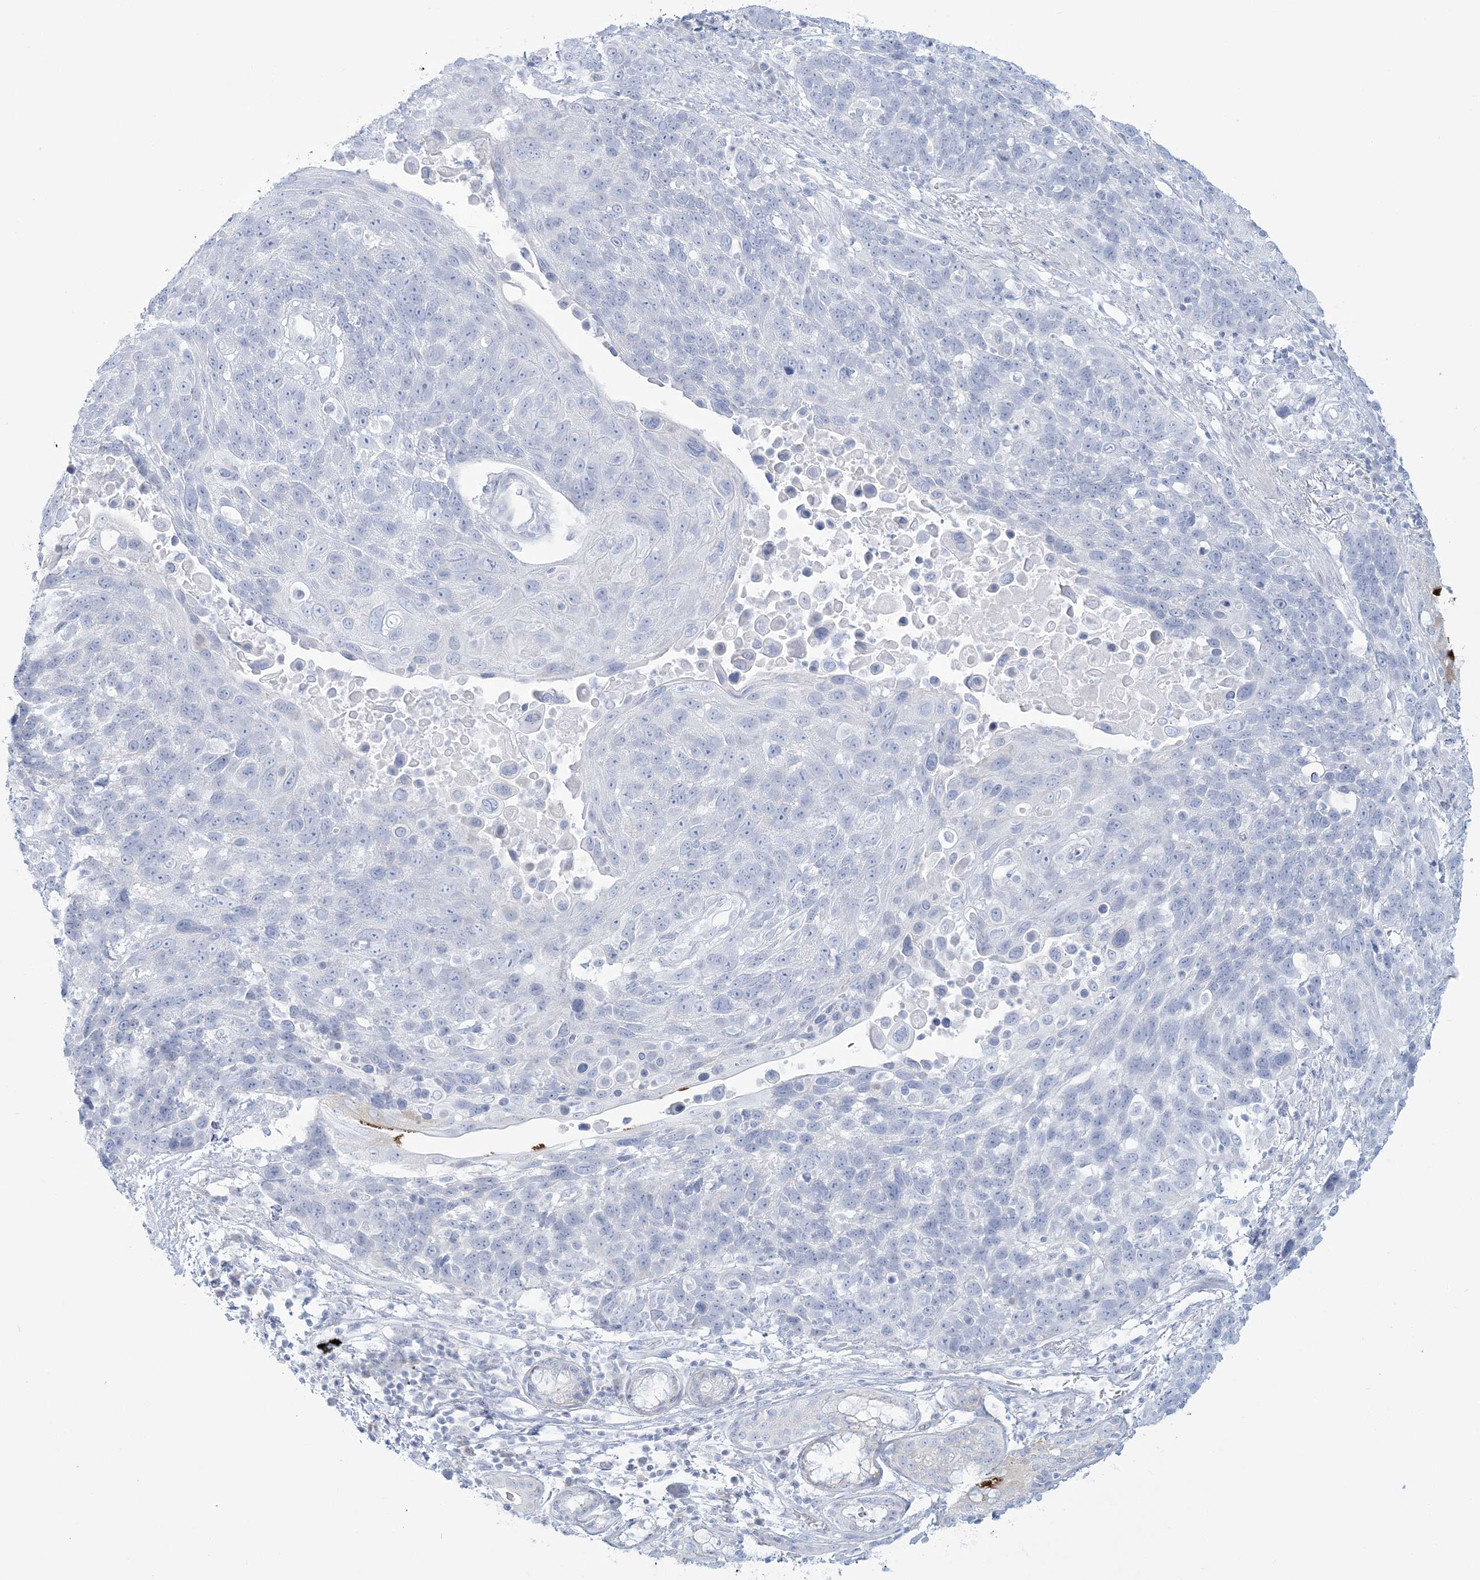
{"staining": {"intensity": "negative", "quantity": "none", "location": "none"}, "tissue": "lung cancer", "cell_type": "Tumor cells", "image_type": "cancer", "snomed": [{"axis": "morphology", "description": "Squamous cell carcinoma, NOS"}, {"axis": "topography", "description": "Lung"}], "caption": "This is an immunohistochemistry (IHC) micrograph of human squamous cell carcinoma (lung). There is no positivity in tumor cells.", "gene": "ADGB", "patient": {"sex": "male", "age": 66}}